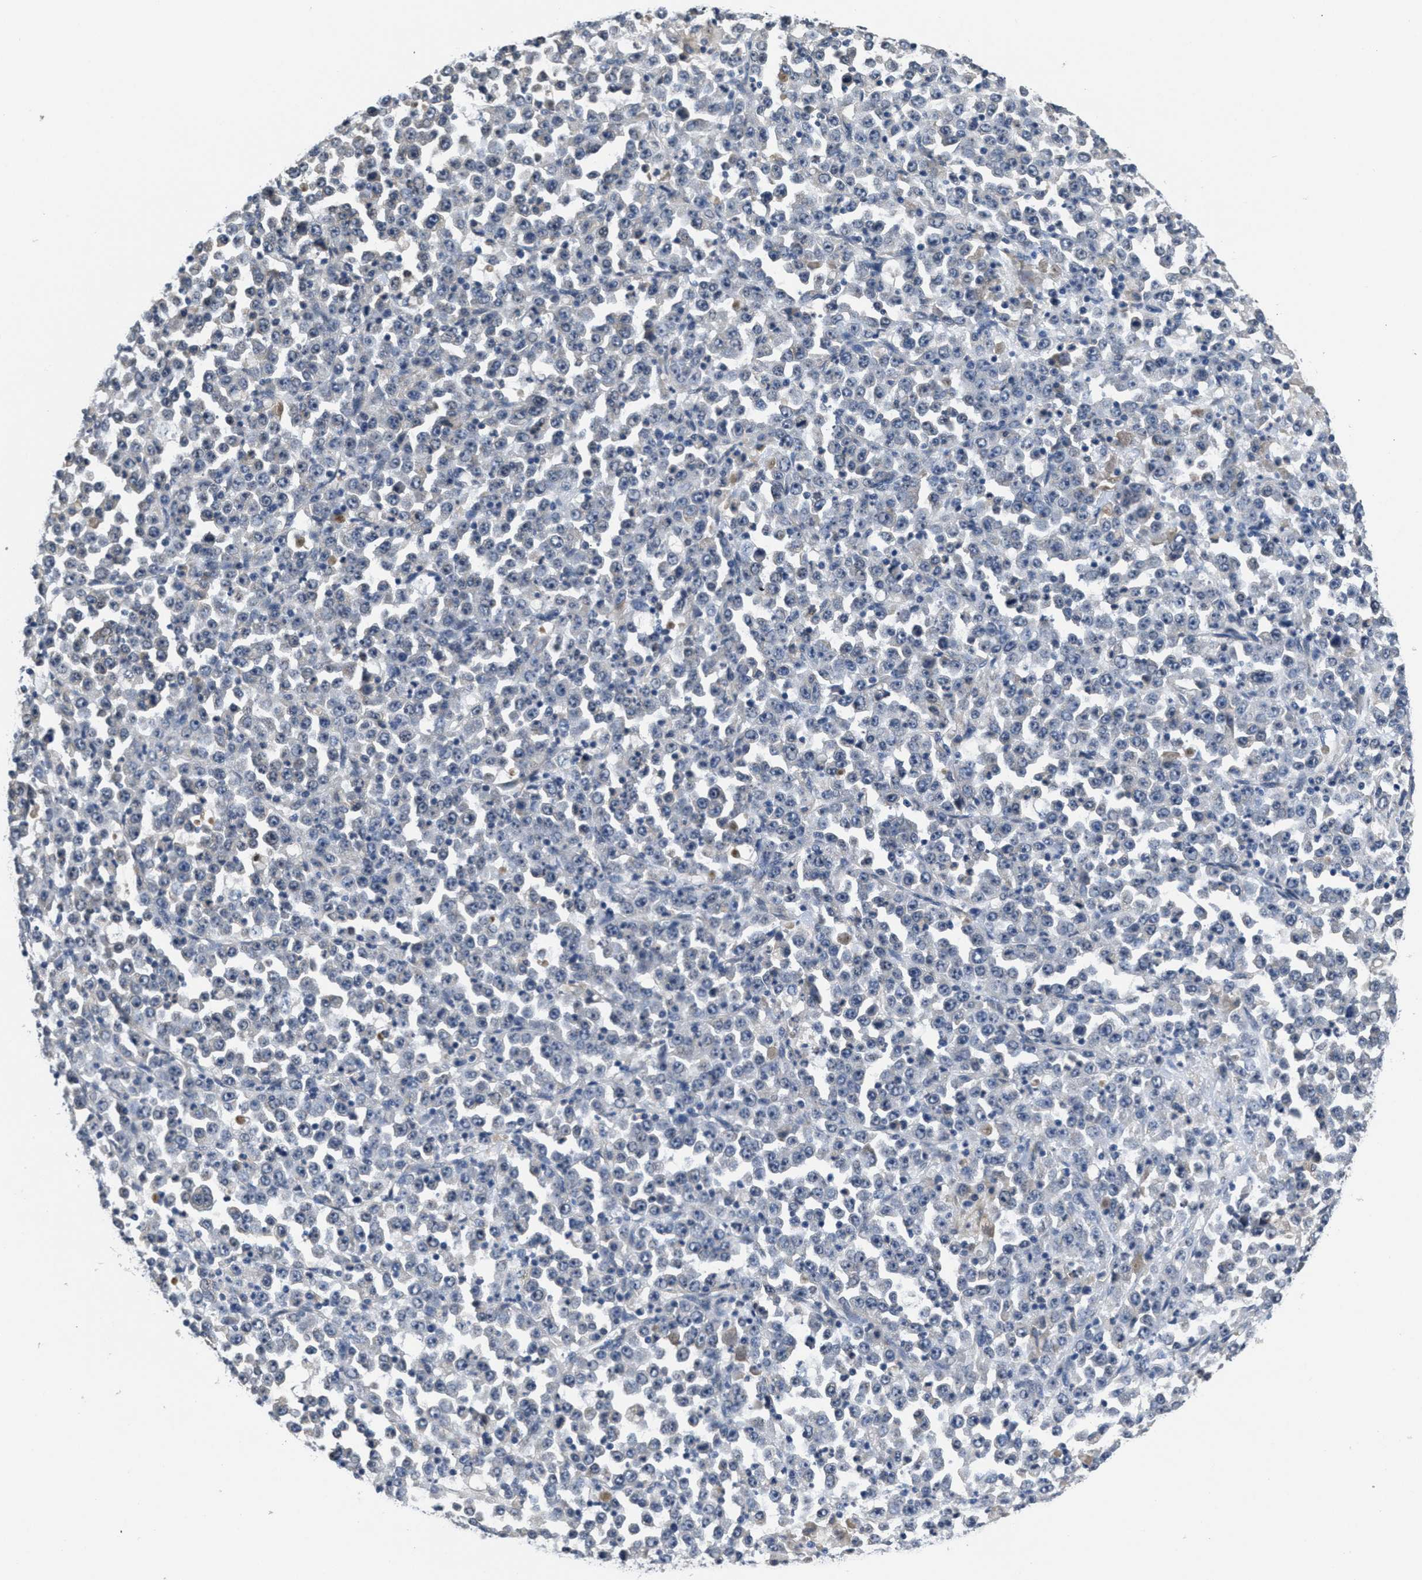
{"staining": {"intensity": "negative", "quantity": "none", "location": "none"}, "tissue": "stomach cancer", "cell_type": "Tumor cells", "image_type": "cancer", "snomed": [{"axis": "morphology", "description": "Normal tissue, NOS"}, {"axis": "morphology", "description": "Adenocarcinoma, NOS"}, {"axis": "topography", "description": "Stomach, upper"}, {"axis": "topography", "description": "Stomach"}], "caption": "Tumor cells are negative for protein expression in human stomach adenocarcinoma. (DAB immunohistochemistry, high magnification).", "gene": "ANGPT1", "patient": {"sex": "male", "age": 59}}